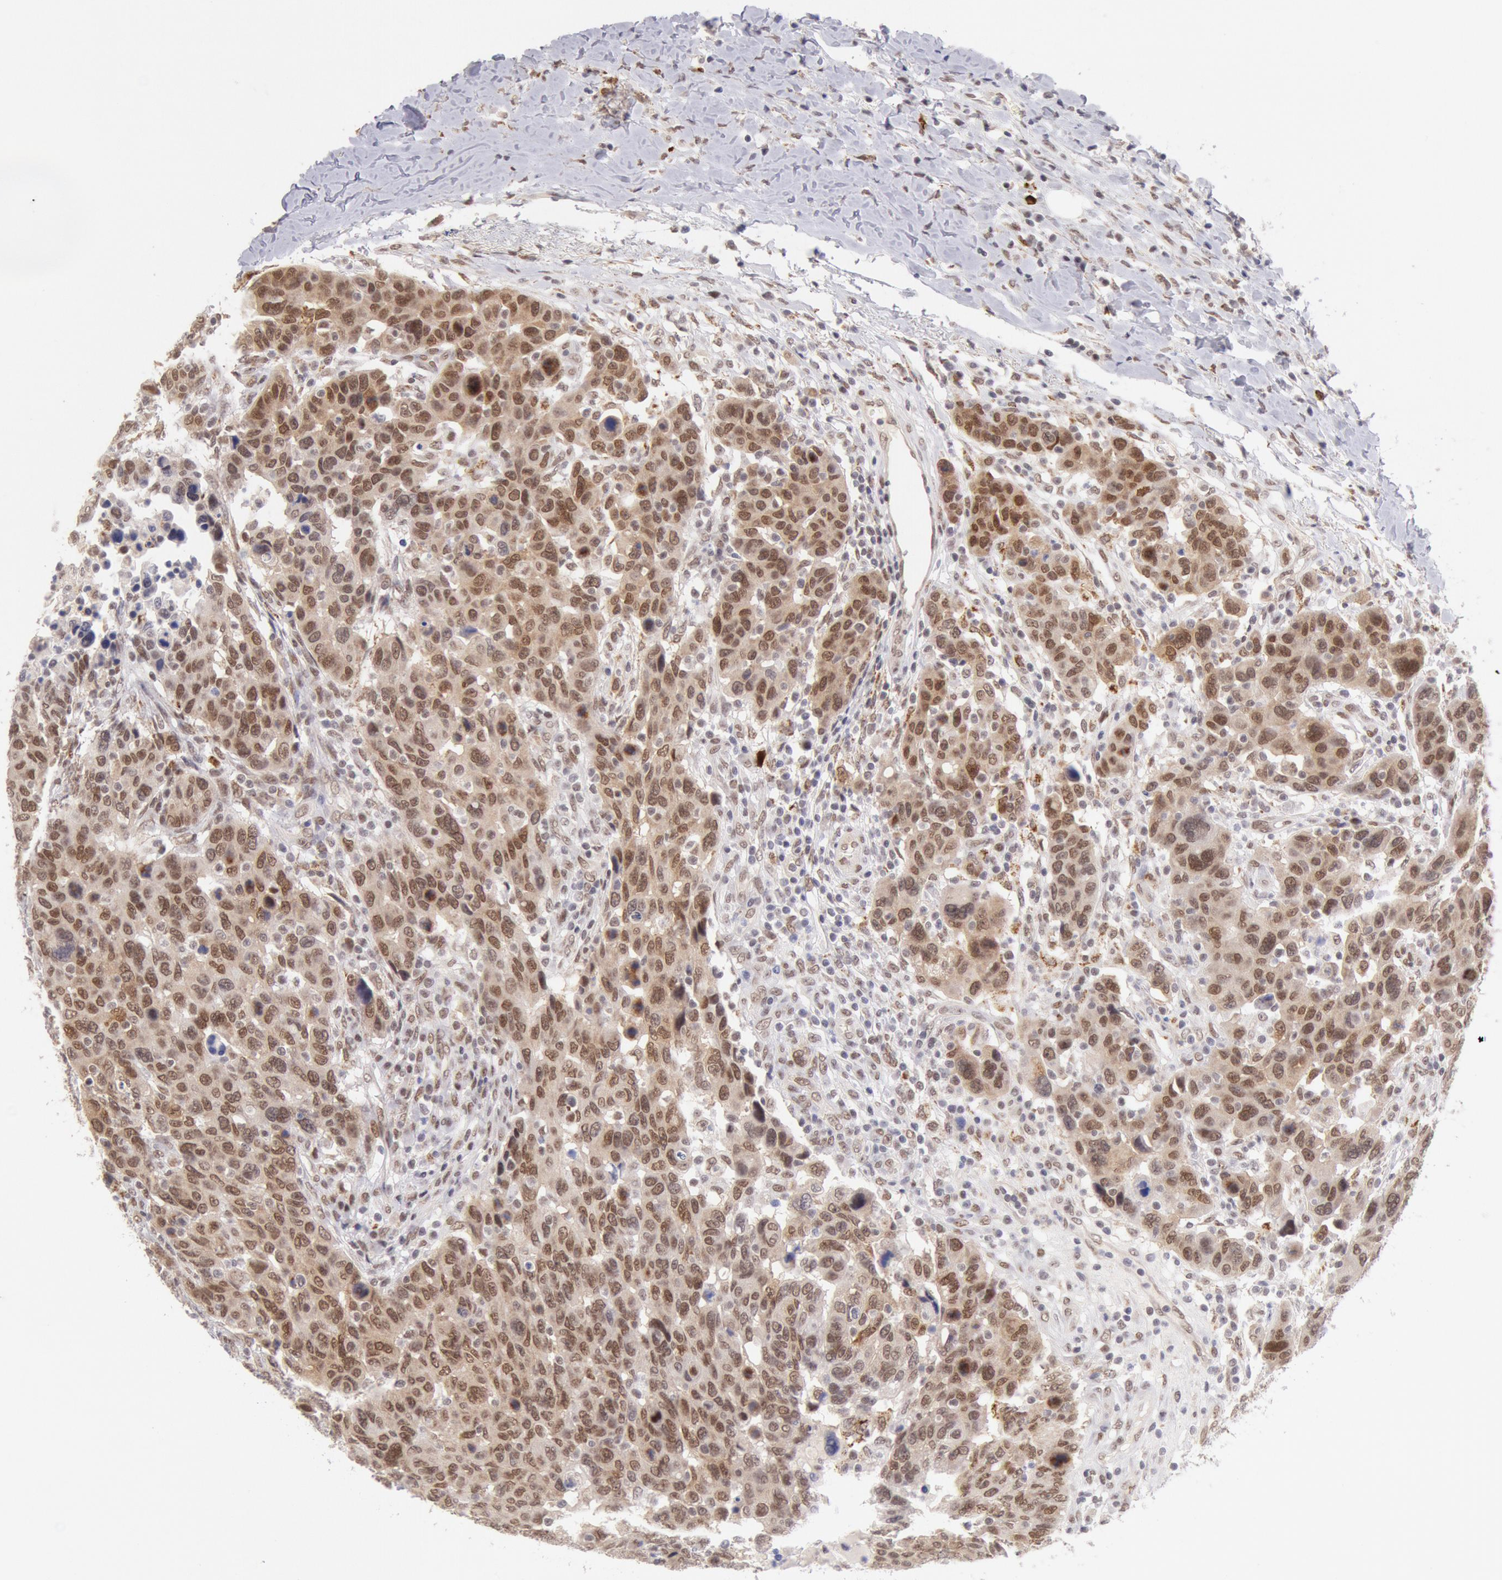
{"staining": {"intensity": "moderate", "quantity": ">75%", "location": "cytoplasmic/membranous,nuclear"}, "tissue": "breast cancer", "cell_type": "Tumor cells", "image_type": "cancer", "snomed": [{"axis": "morphology", "description": "Duct carcinoma"}, {"axis": "topography", "description": "Breast"}], "caption": "Protein expression analysis of breast invasive ductal carcinoma exhibits moderate cytoplasmic/membranous and nuclear positivity in about >75% of tumor cells.", "gene": "CDKN2B", "patient": {"sex": "female", "age": 37}}